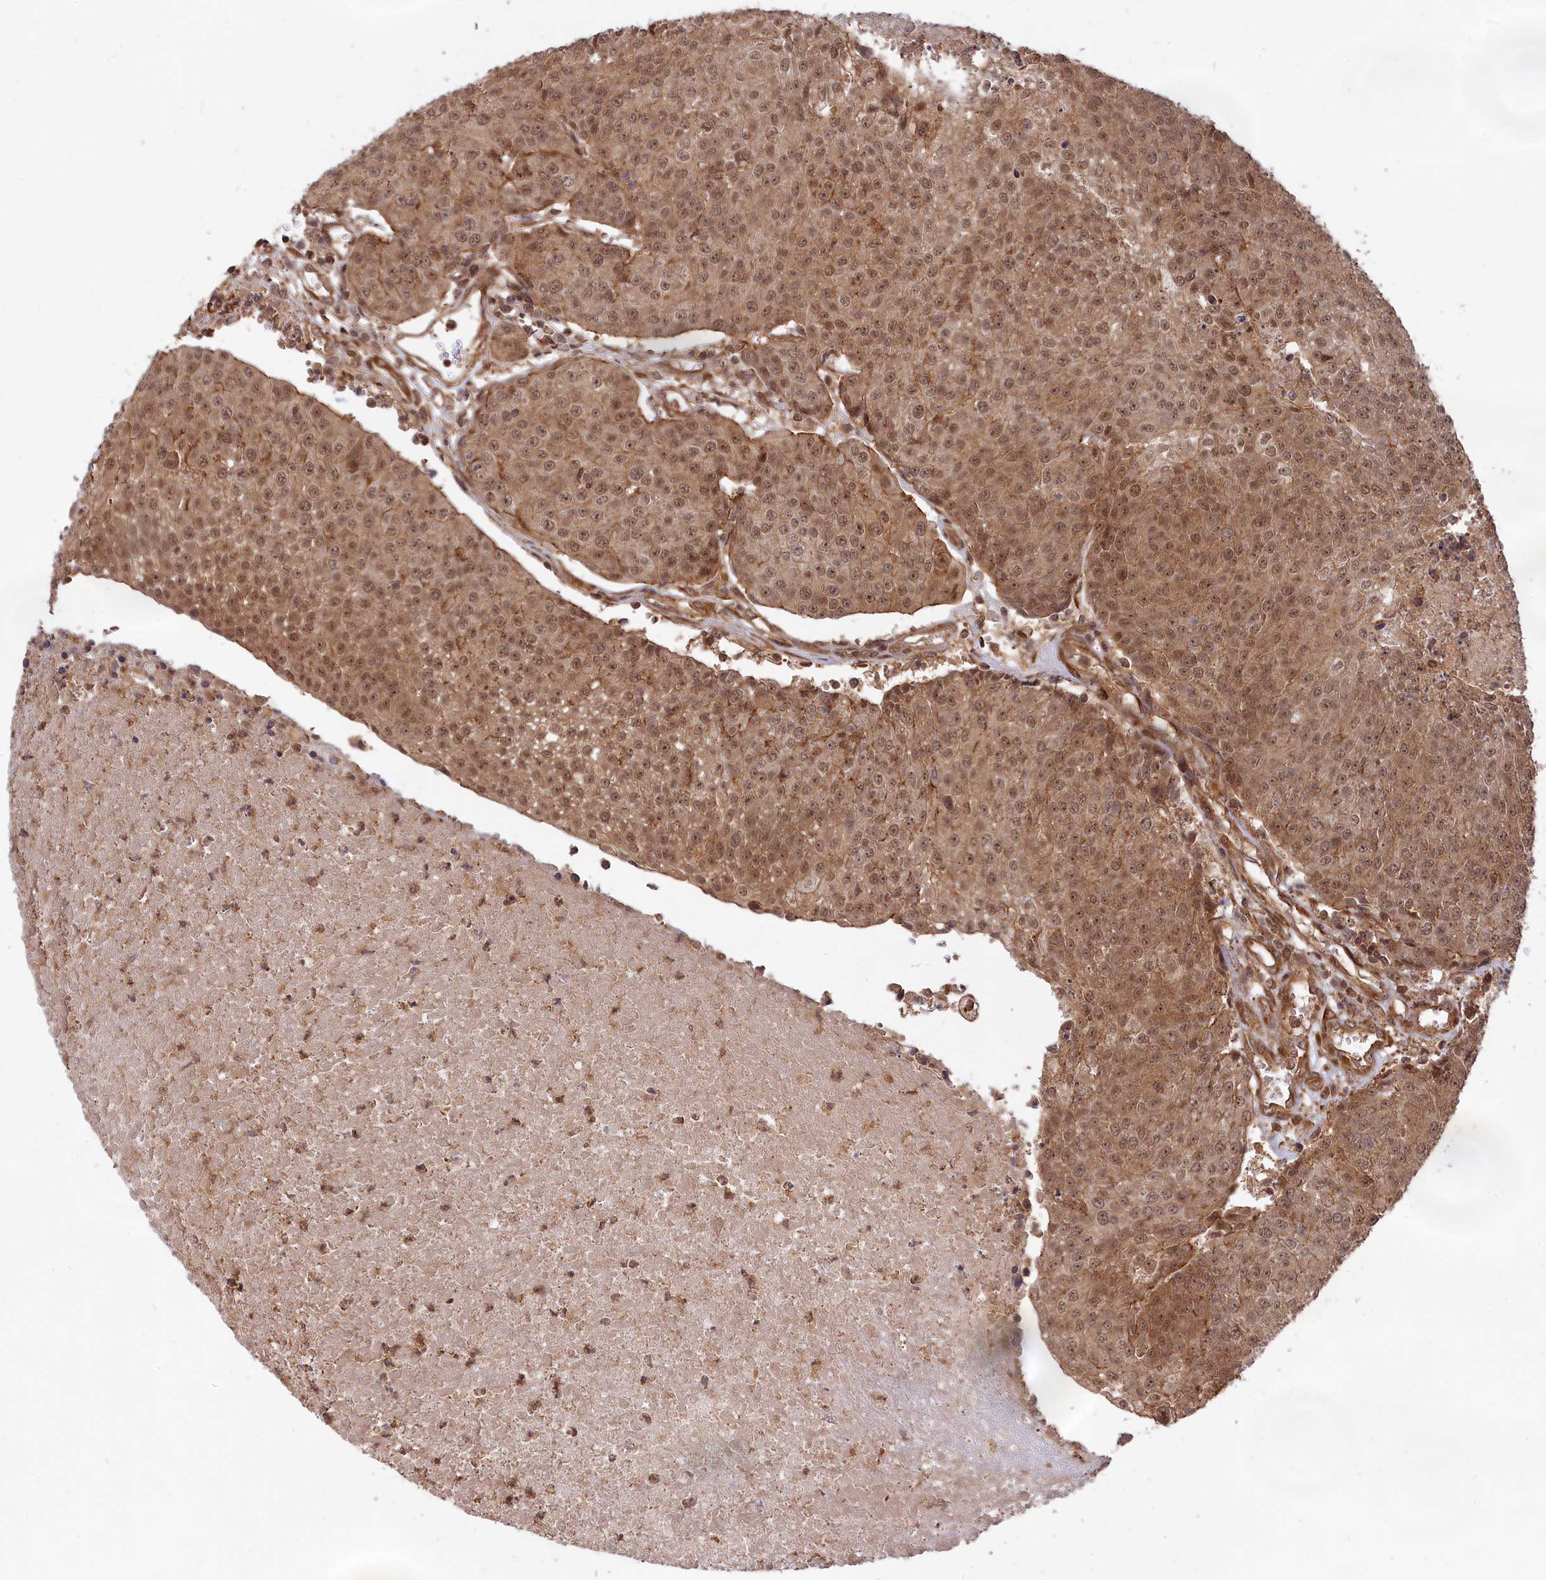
{"staining": {"intensity": "moderate", "quantity": ">75%", "location": "cytoplasmic/membranous,nuclear"}, "tissue": "urothelial cancer", "cell_type": "Tumor cells", "image_type": "cancer", "snomed": [{"axis": "morphology", "description": "Urothelial carcinoma, High grade"}, {"axis": "topography", "description": "Urinary bladder"}], "caption": "Brown immunohistochemical staining in urothelial cancer displays moderate cytoplasmic/membranous and nuclear staining in about >75% of tumor cells.", "gene": "CCDC174", "patient": {"sex": "female", "age": 85}}